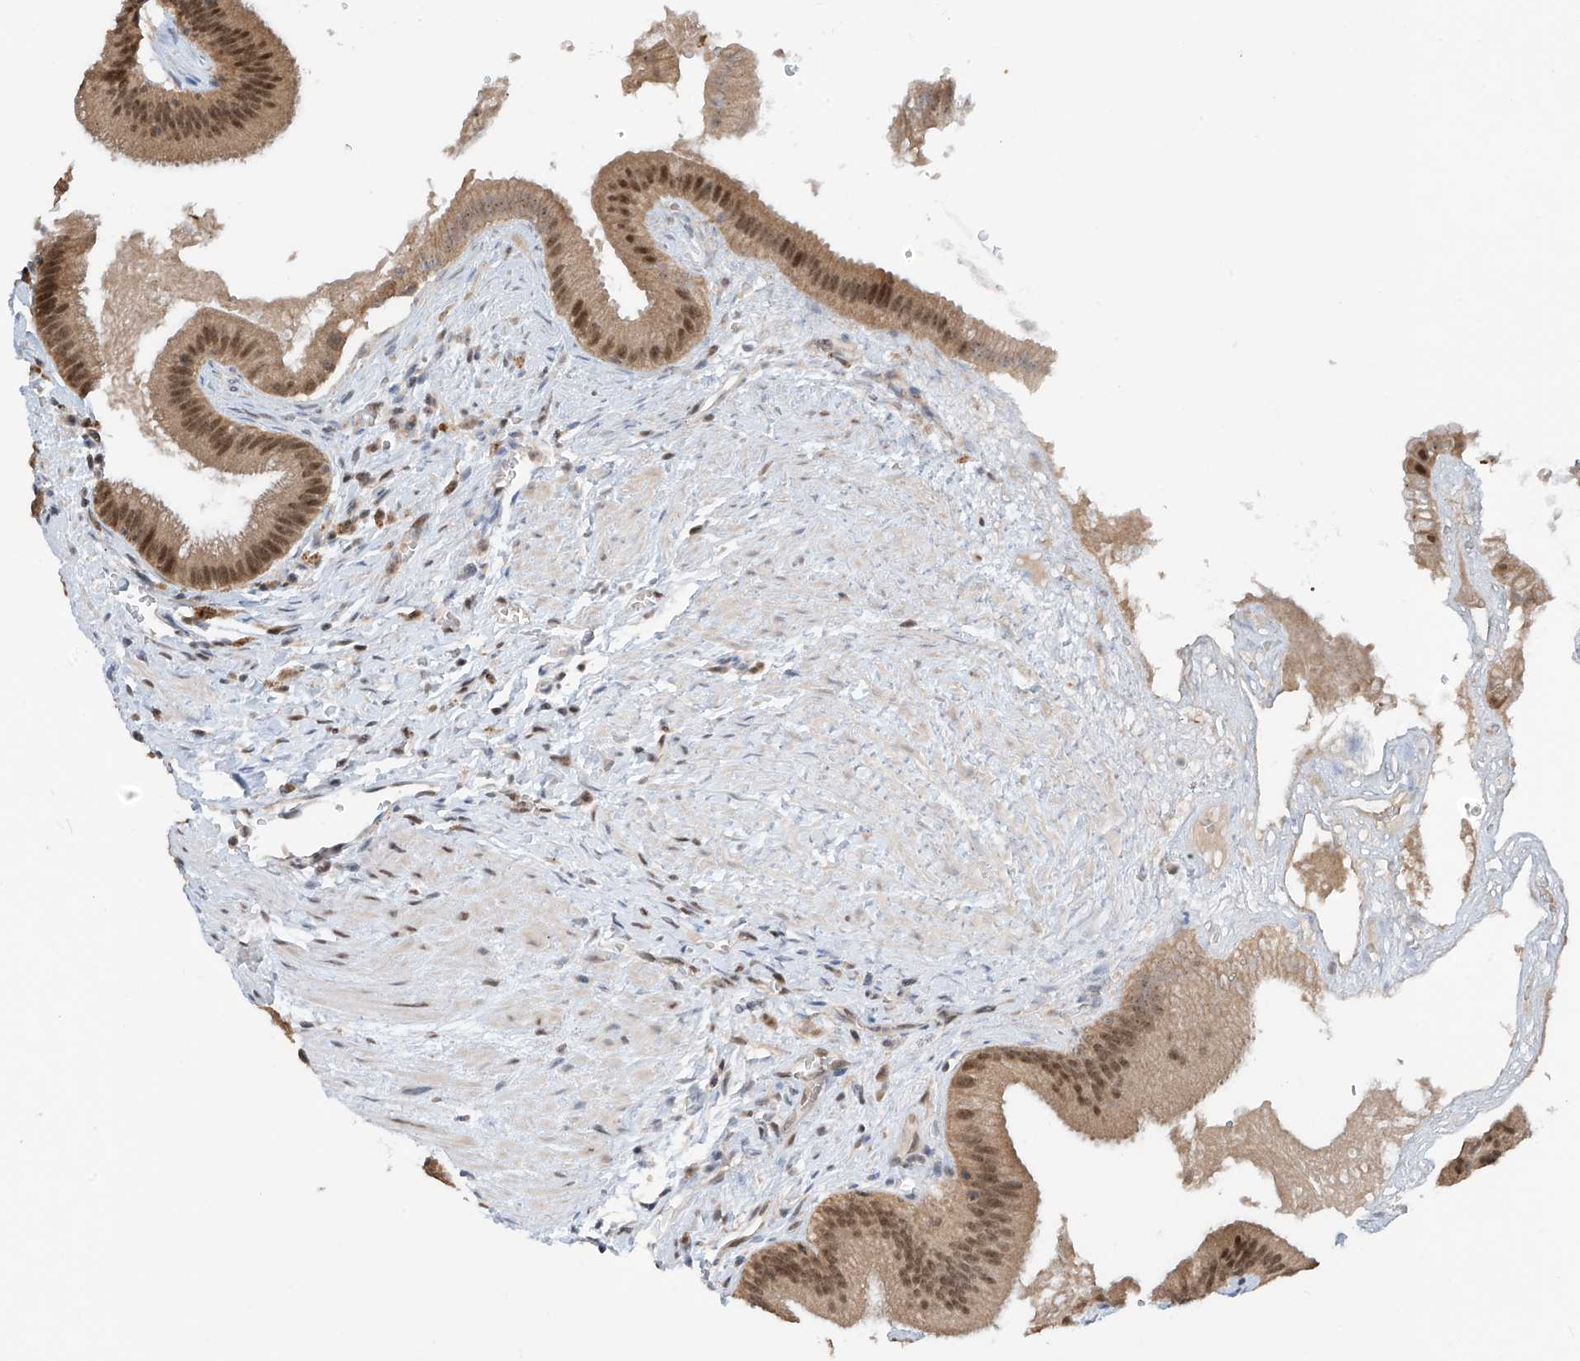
{"staining": {"intensity": "moderate", "quantity": ">75%", "location": "cytoplasmic/membranous,nuclear"}, "tissue": "gallbladder", "cell_type": "Glandular cells", "image_type": "normal", "snomed": [{"axis": "morphology", "description": "Normal tissue, NOS"}, {"axis": "topography", "description": "Gallbladder"}], "caption": "Human gallbladder stained for a protein (brown) shows moderate cytoplasmic/membranous,nuclear positive expression in about >75% of glandular cells.", "gene": "RPAIN", "patient": {"sex": "male", "age": 55}}